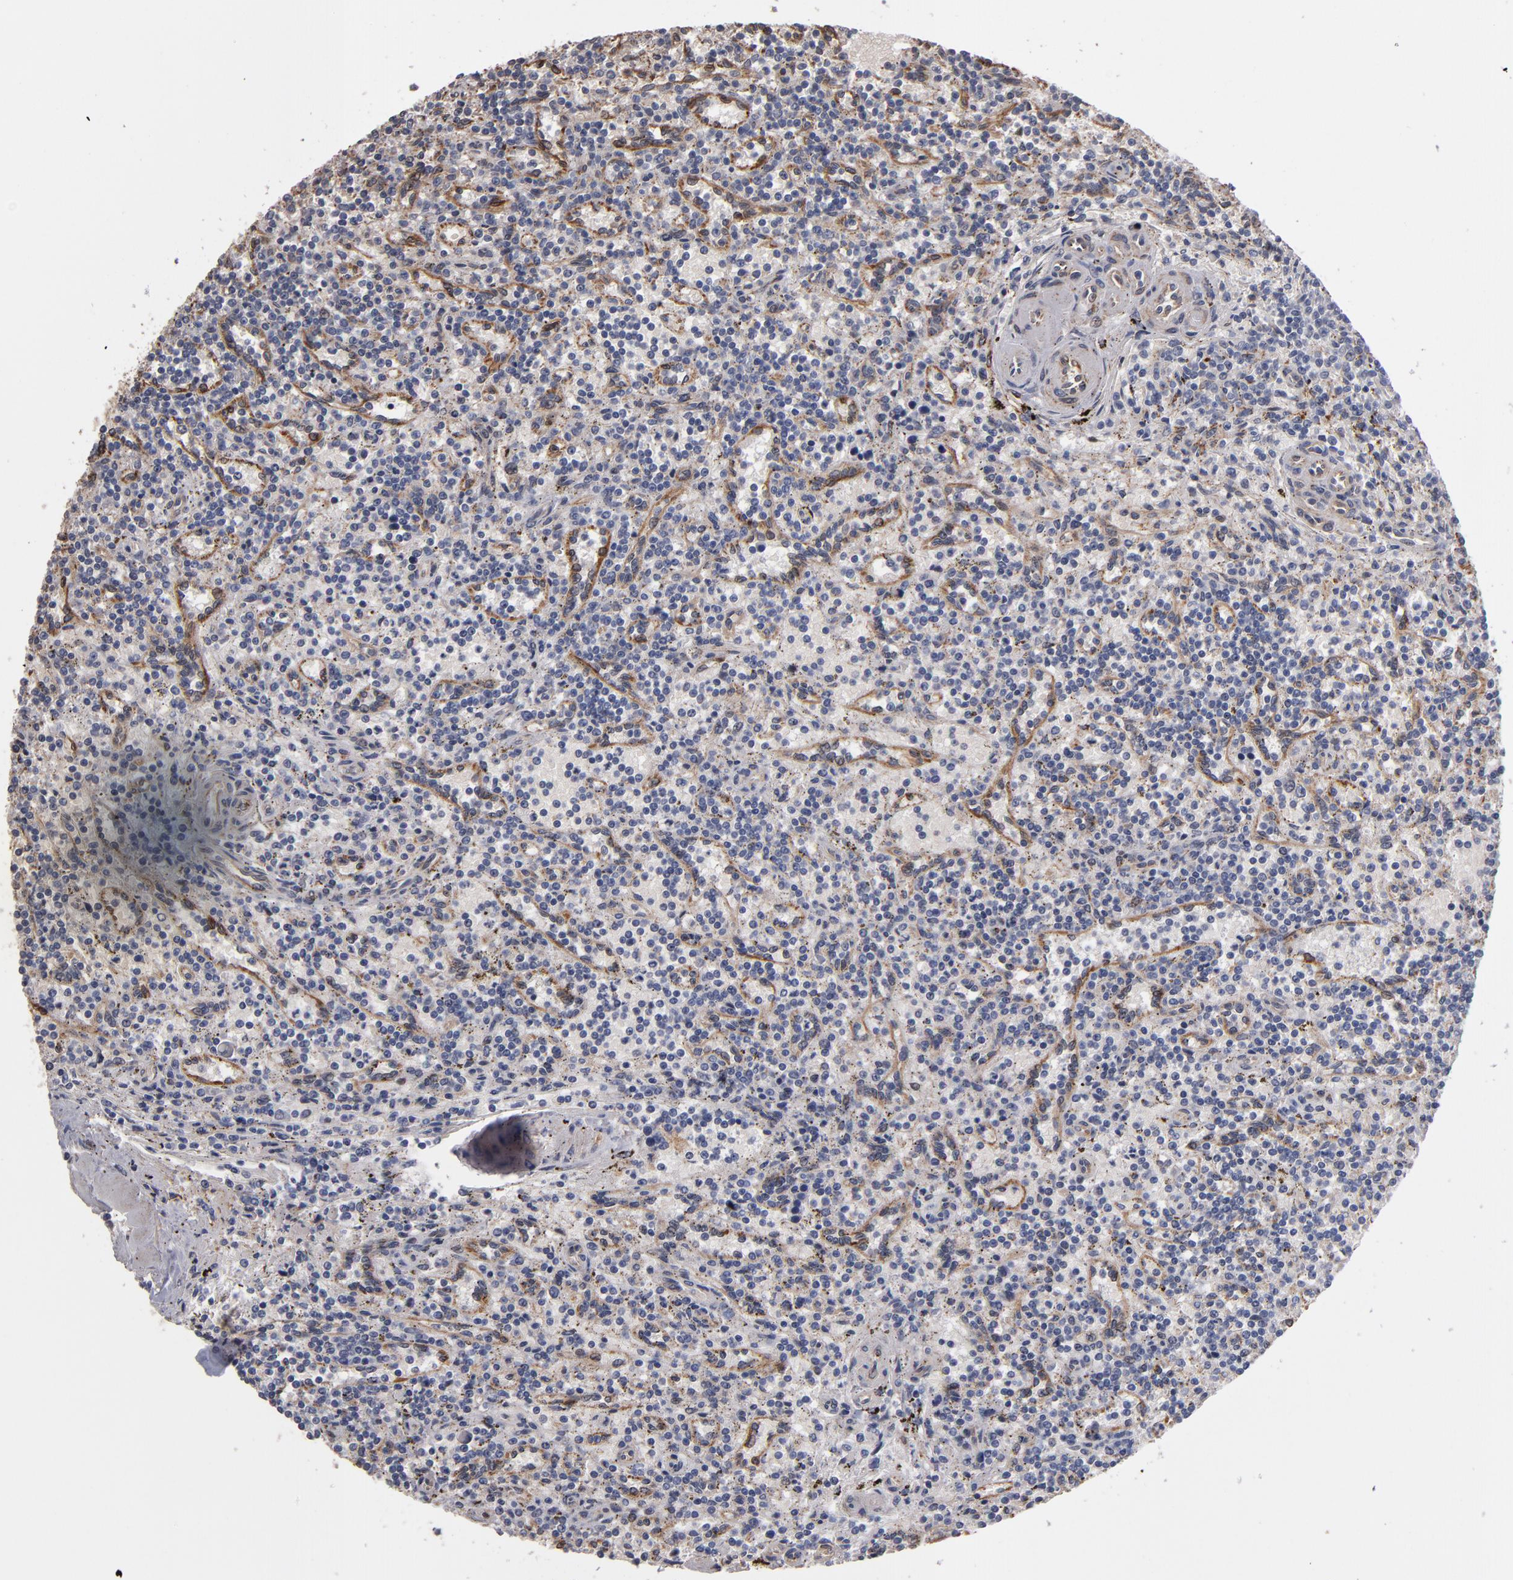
{"staining": {"intensity": "negative", "quantity": "none", "location": "none"}, "tissue": "lymphoma", "cell_type": "Tumor cells", "image_type": "cancer", "snomed": [{"axis": "morphology", "description": "Malignant lymphoma, non-Hodgkin's type, Low grade"}, {"axis": "topography", "description": "Spleen"}], "caption": "Tumor cells show no significant protein staining in lymphoma.", "gene": "PGRMC1", "patient": {"sex": "male", "age": 73}}